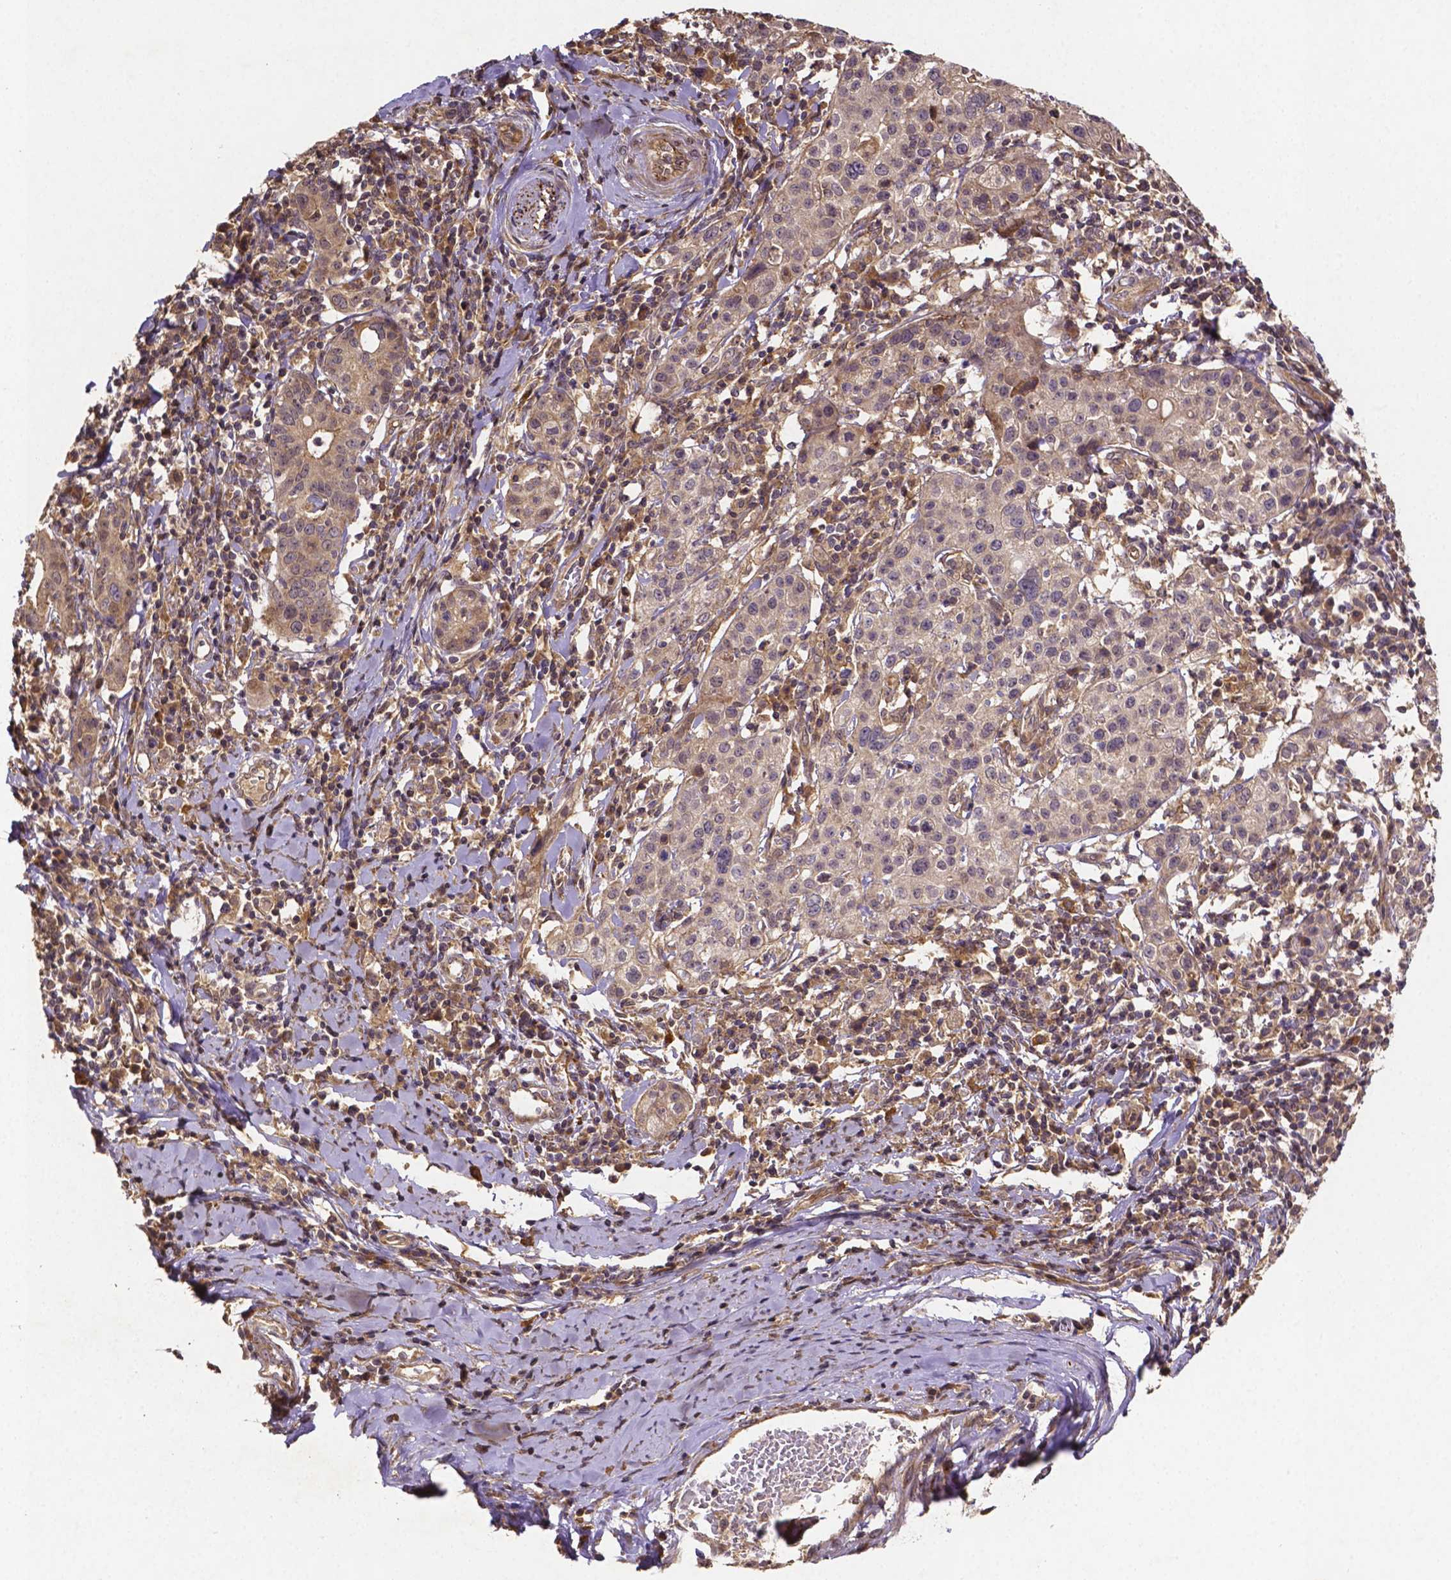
{"staining": {"intensity": "weak", "quantity": "<25%", "location": "cytoplasmic/membranous"}, "tissue": "cervical cancer", "cell_type": "Tumor cells", "image_type": "cancer", "snomed": [{"axis": "morphology", "description": "Normal tissue, NOS"}, {"axis": "morphology", "description": "Adenocarcinoma, NOS"}, {"axis": "topography", "description": "Cervix"}], "caption": "Immunohistochemistry micrograph of neoplastic tissue: human cervical adenocarcinoma stained with DAB (3,3'-diaminobenzidine) exhibits no significant protein expression in tumor cells.", "gene": "RNF123", "patient": {"sex": "female", "age": 44}}